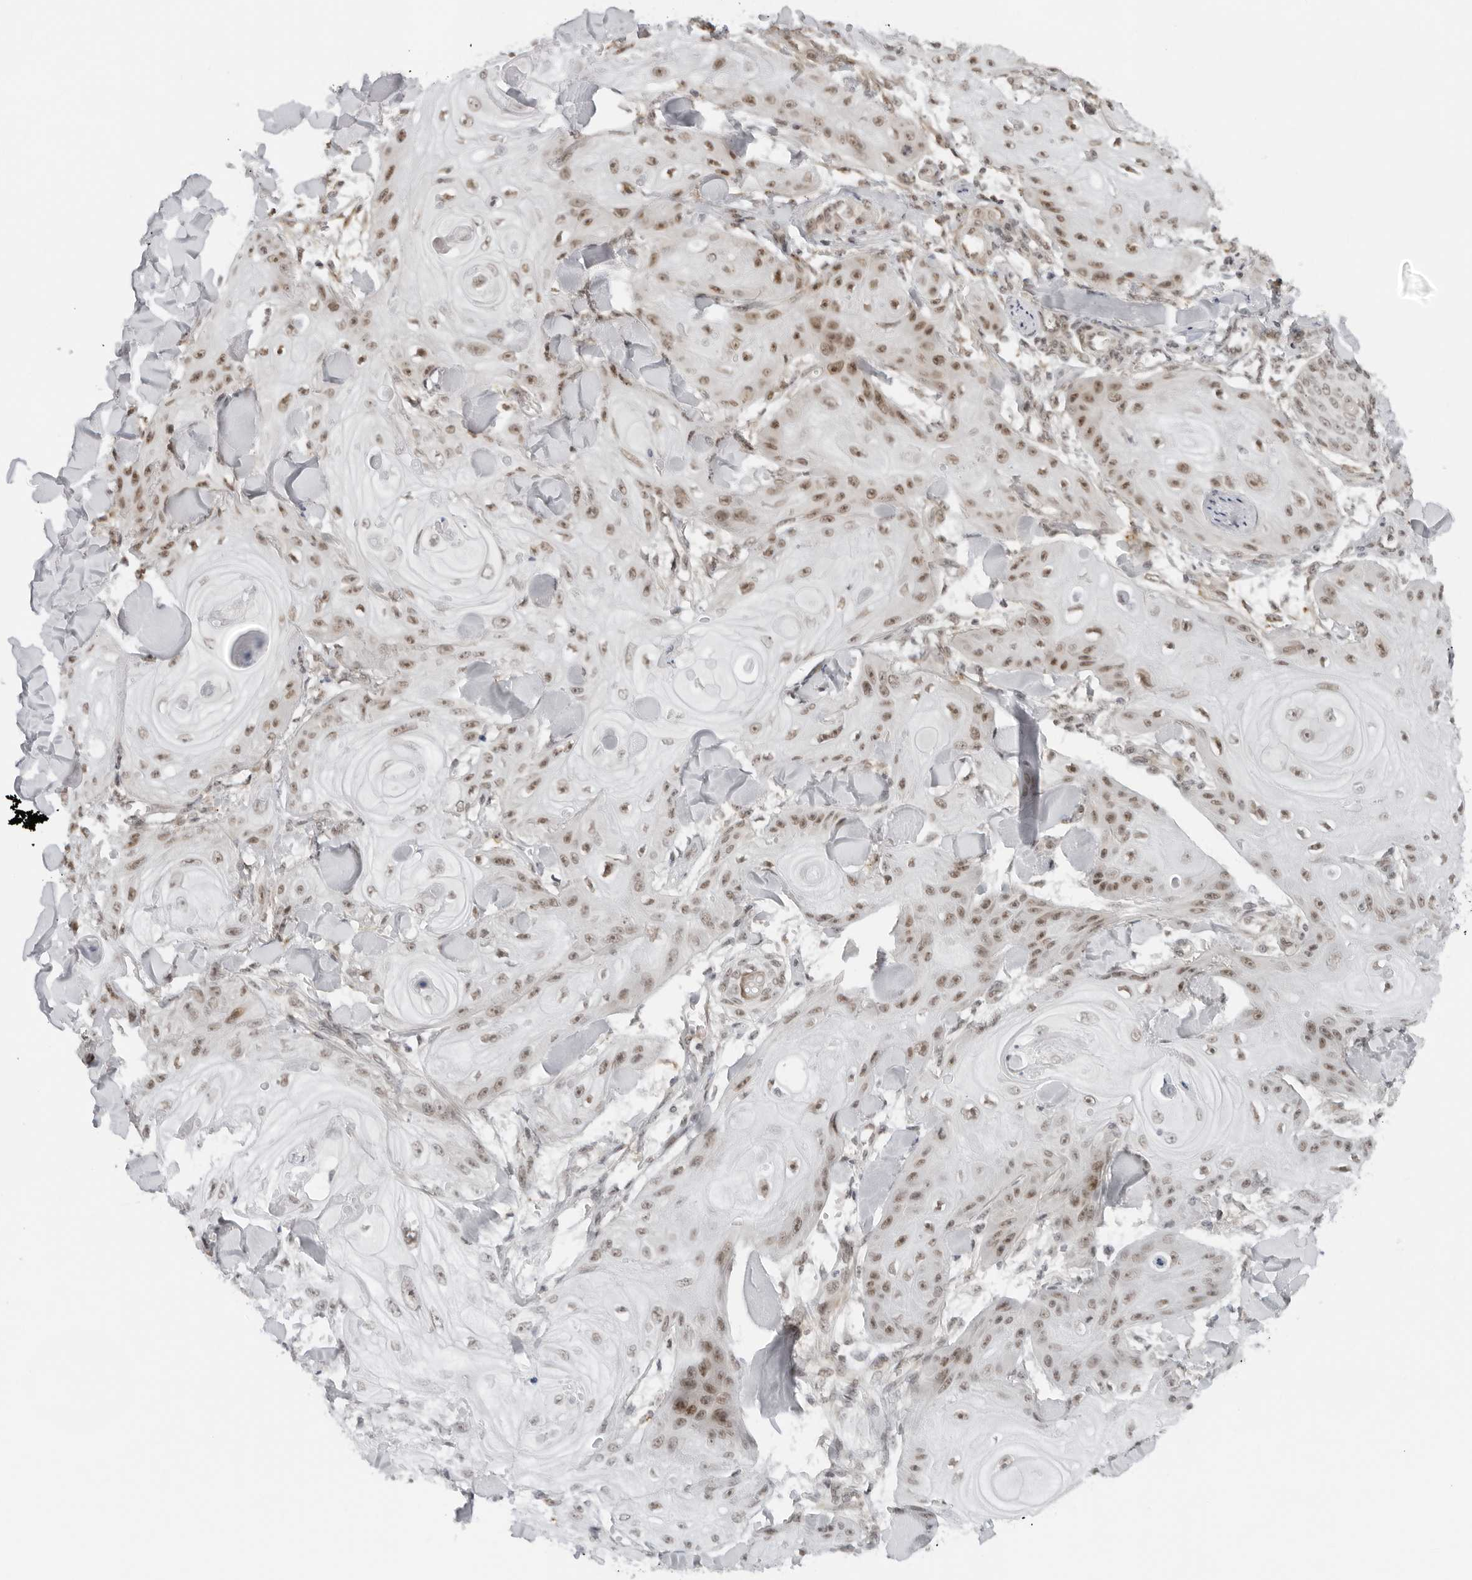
{"staining": {"intensity": "moderate", "quantity": ">75%", "location": "nuclear"}, "tissue": "skin cancer", "cell_type": "Tumor cells", "image_type": "cancer", "snomed": [{"axis": "morphology", "description": "Squamous cell carcinoma, NOS"}, {"axis": "topography", "description": "Skin"}], "caption": "Human squamous cell carcinoma (skin) stained for a protein (brown) displays moderate nuclear positive staining in approximately >75% of tumor cells.", "gene": "TOX4", "patient": {"sex": "male", "age": 74}}